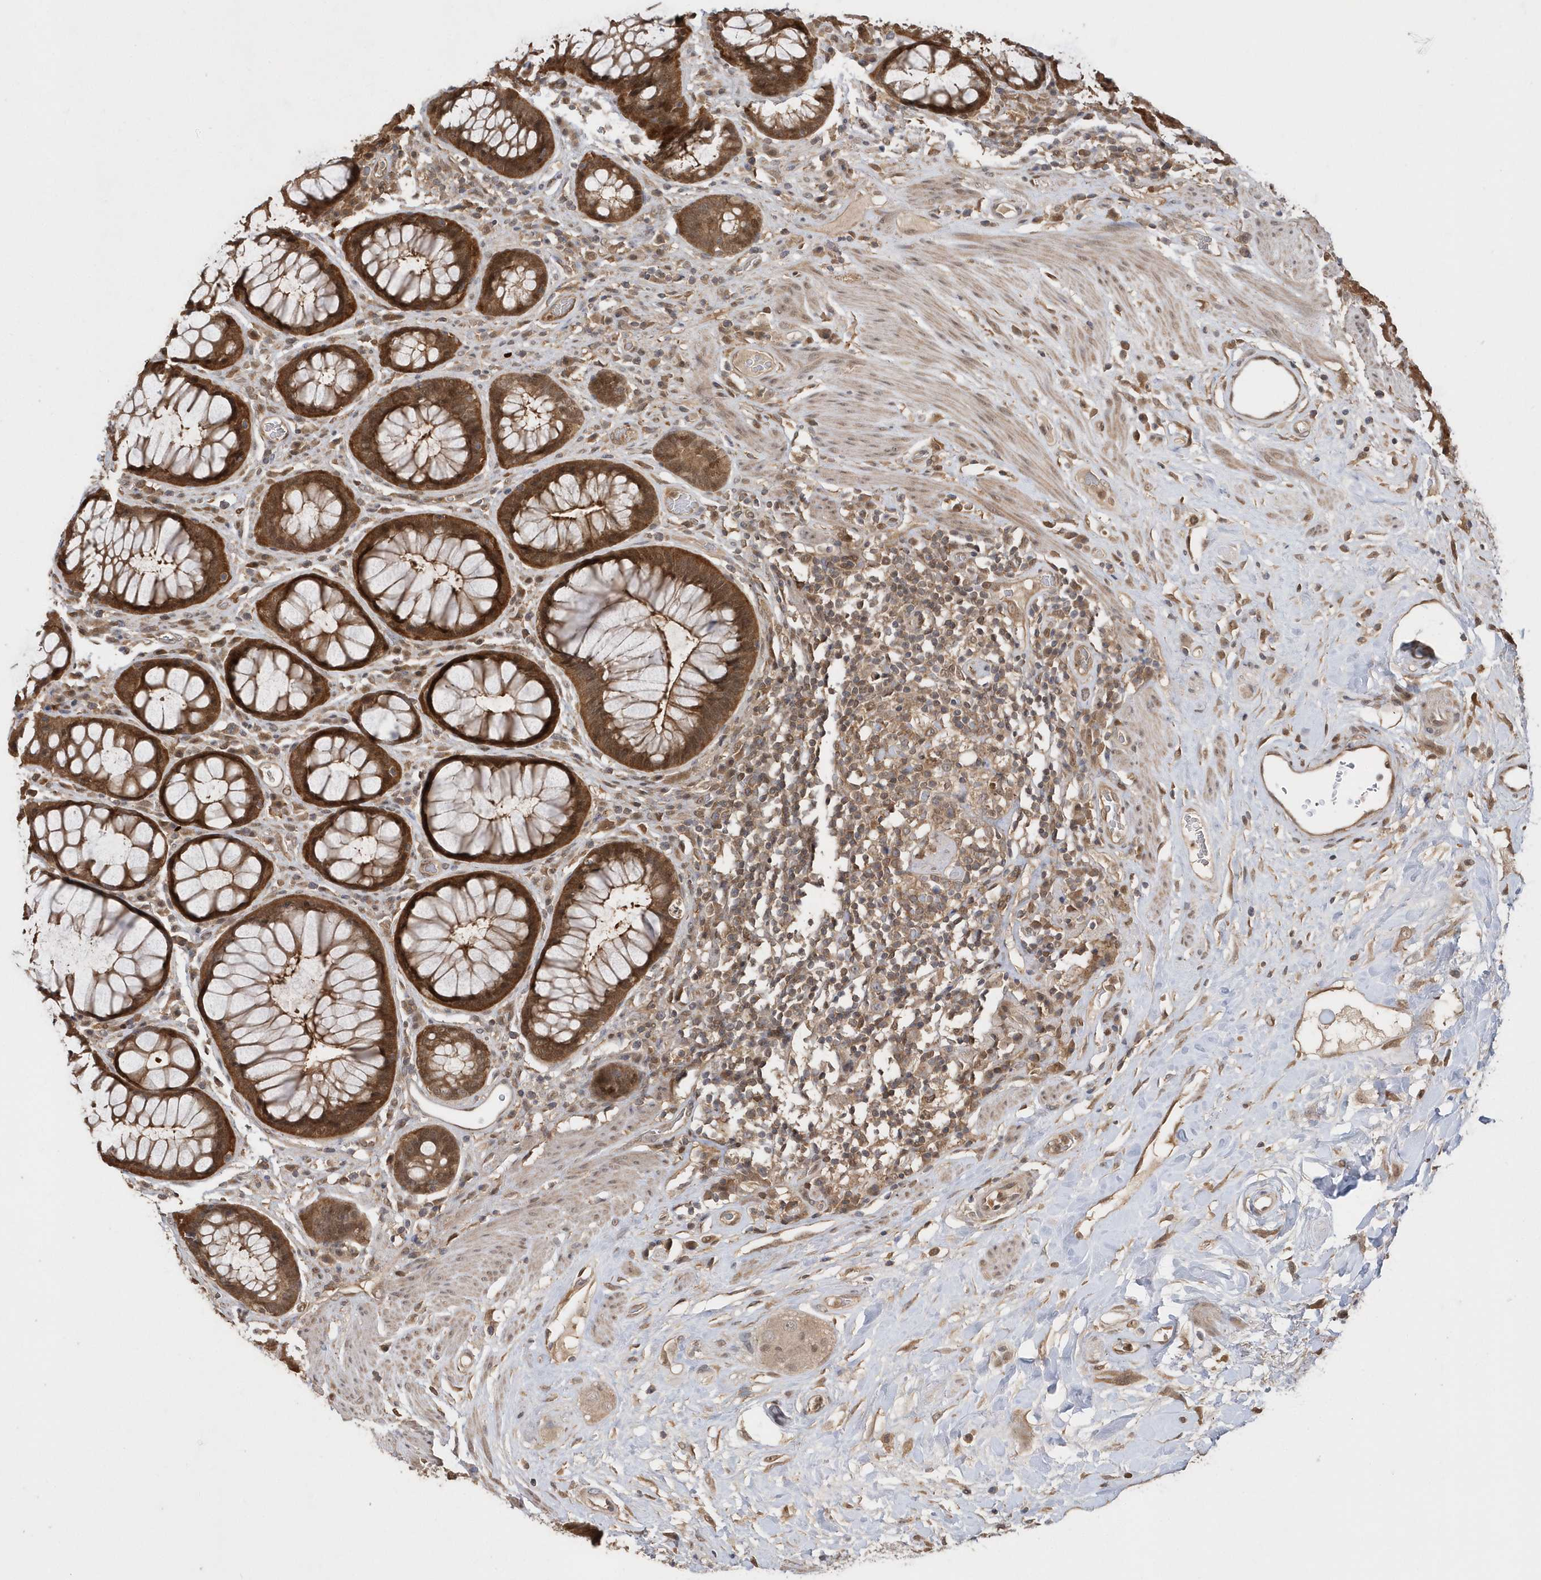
{"staining": {"intensity": "moderate", "quantity": ">75%", "location": "cytoplasmic/membranous"}, "tissue": "rectum", "cell_type": "Glandular cells", "image_type": "normal", "snomed": [{"axis": "morphology", "description": "Normal tissue, NOS"}, {"axis": "topography", "description": "Rectum"}], "caption": "An immunohistochemistry image of normal tissue is shown. Protein staining in brown shows moderate cytoplasmic/membranous positivity in rectum within glandular cells.", "gene": "RPEL1", "patient": {"sex": "male", "age": 64}}